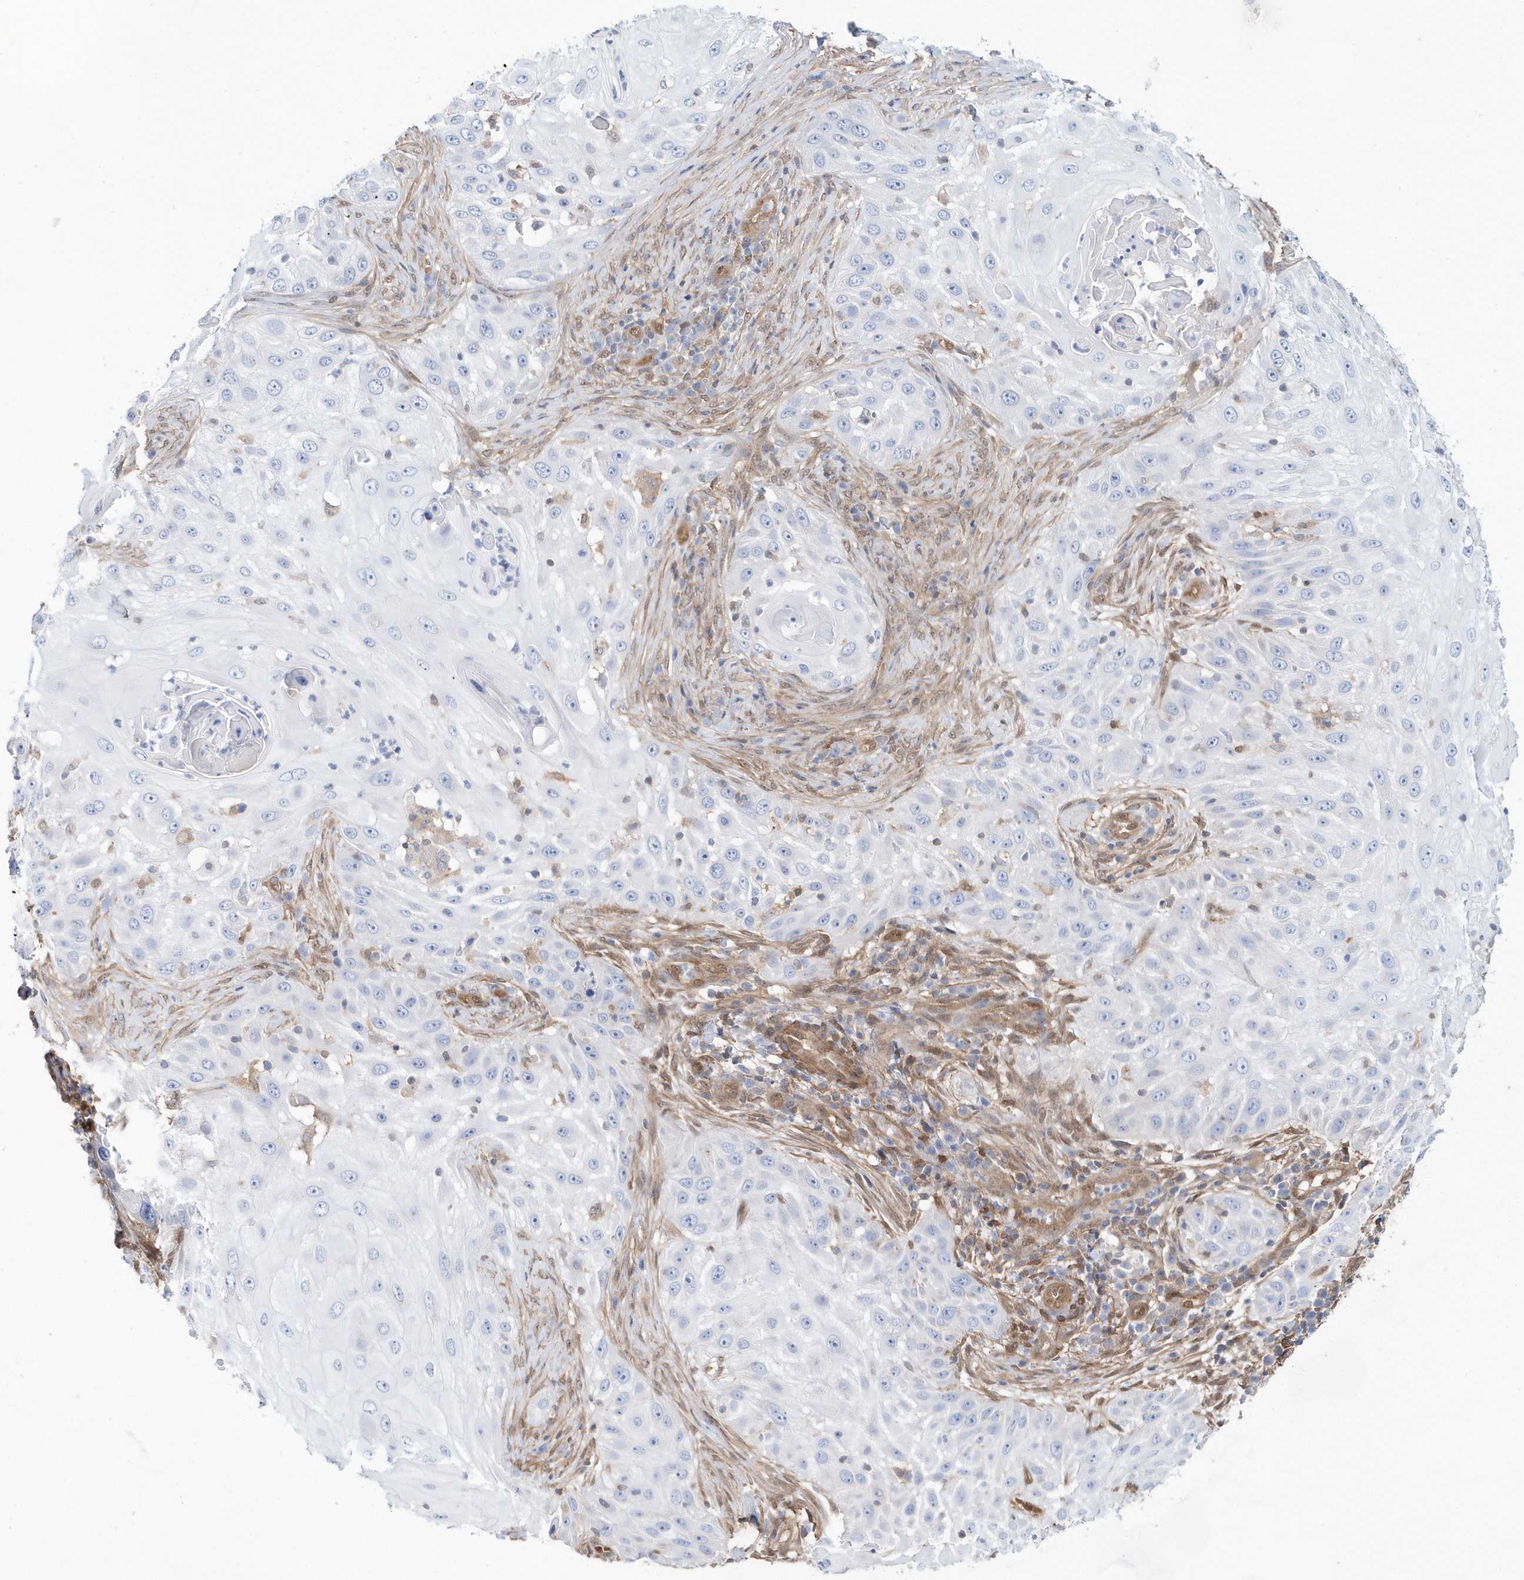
{"staining": {"intensity": "negative", "quantity": "none", "location": "none"}, "tissue": "skin cancer", "cell_type": "Tumor cells", "image_type": "cancer", "snomed": [{"axis": "morphology", "description": "Squamous cell carcinoma, NOS"}, {"axis": "topography", "description": "Skin"}], "caption": "High power microscopy micrograph of an immunohistochemistry (IHC) histopathology image of skin squamous cell carcinoma, revealing no significant positivity in tumor cells.", "gene": "BDH2", "patient": {"sex": "female", "age": 44}}